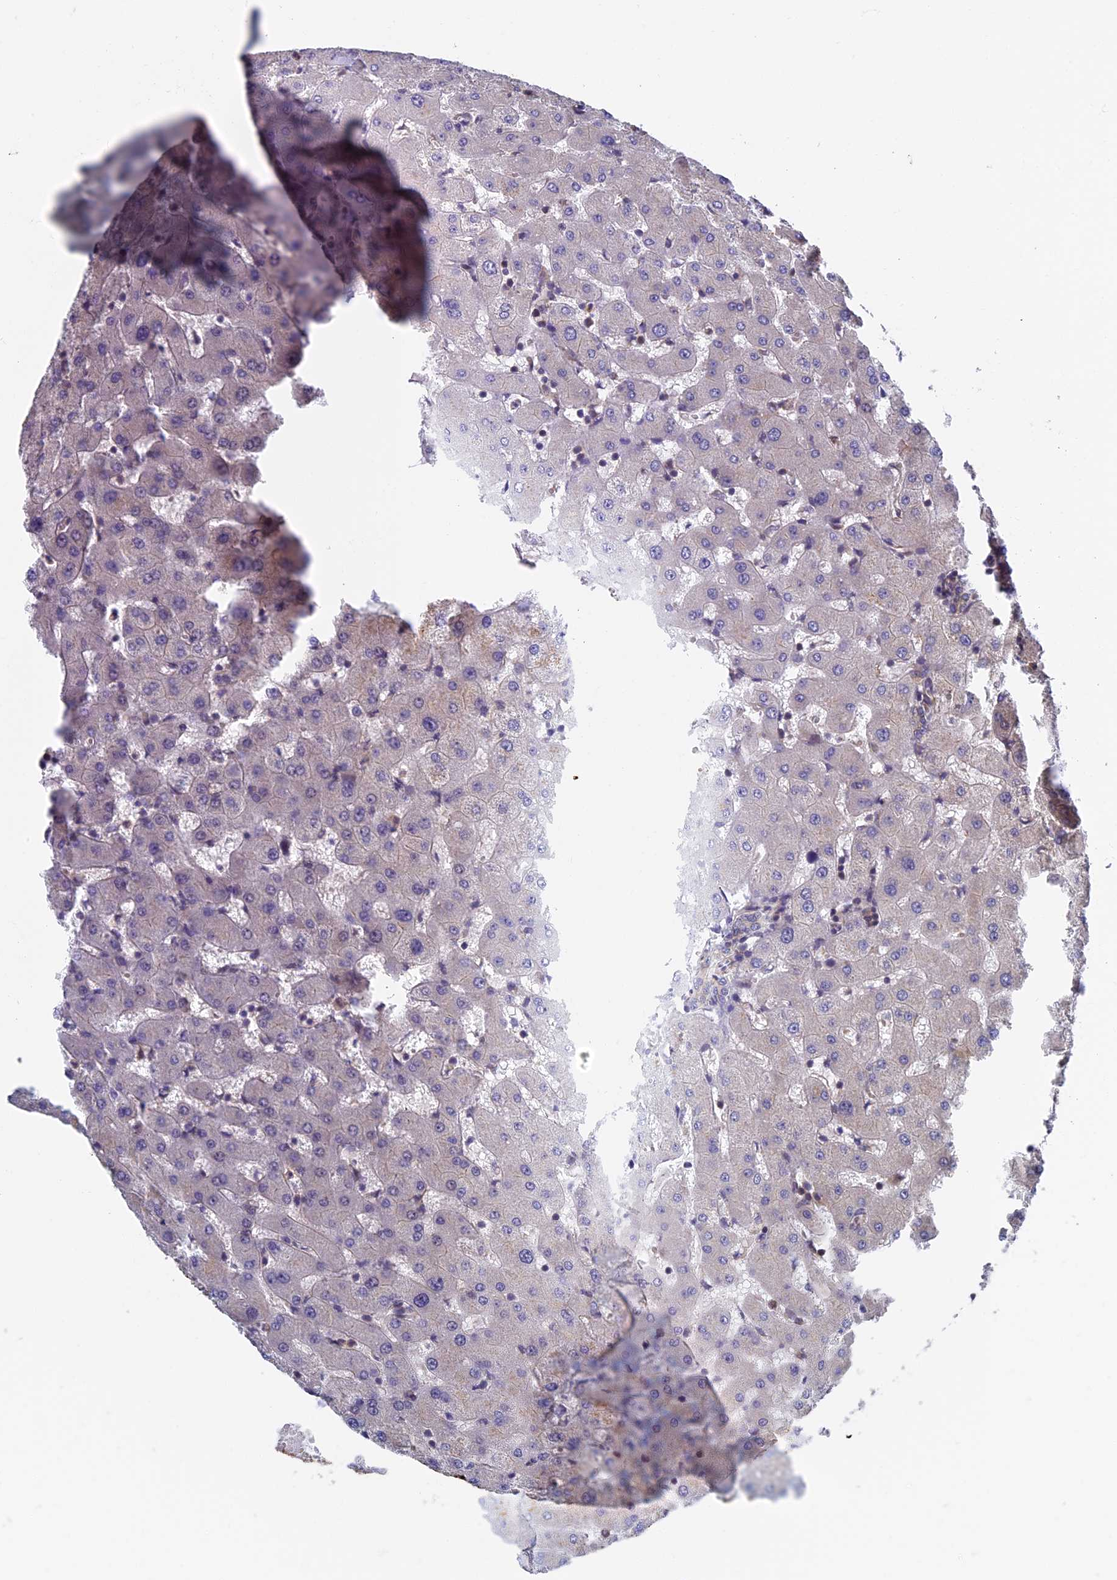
{"staining": {"intensity": "weak", "quantity": "25%-75%", "location": "cytoplasmic/membranous"}, "tissue": "liver", "cell_type": "Cholangiocytes", "image_type": "normal", "snomed": [{"axis": "morphology", "description": "Normal tissue, NOS"}, {"axis": "topography", "description": "Liver"}], "caption": "Weak cytoplasmic/membranous positivity is present in approximately 25%-75% of cholangiocytes in benign liver. Using DAB (3,3'-diaminobenzidine) (brown) and hematoxylin (blue) stains, captured at high magnification using brightfield microscopy.", "gene": "CTDP1", "patient": {"sex": "female", "age": 63}}